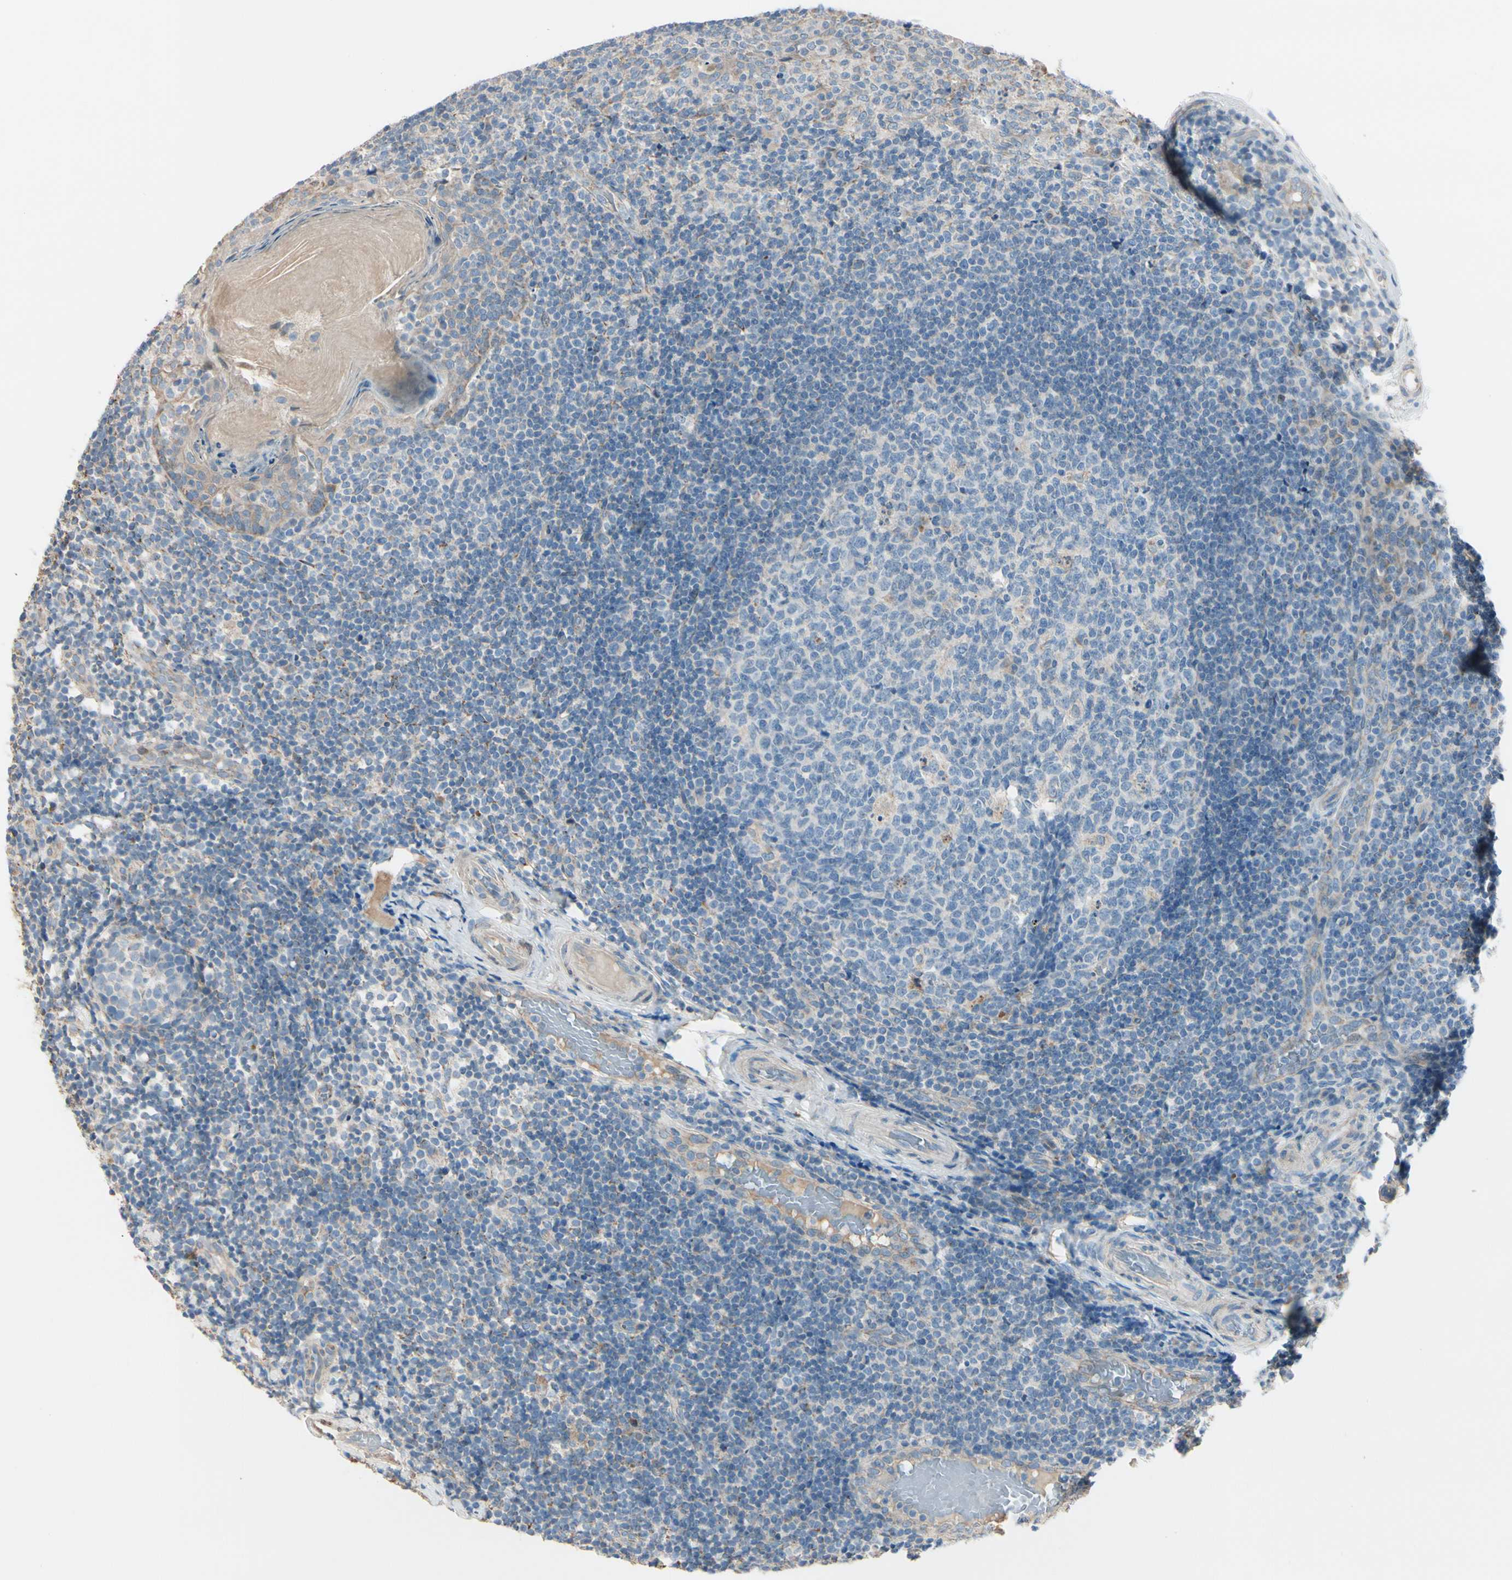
{"staining": {"intensity": "weak", "quantity": ">75%", "location": "cytoplasmic/membranous"}, "tissue": "tonsil", "cell_type": "Germinal center cells", "image_type": "normal", "snomed": [{"axis": "morphology", "description": "Normal tissue, NOS"}, {"axis": "topography", "description": "Tonsil"}], "caption": "Protein staining of benign tonsil reveals weak cytoplasmic/membranous expression in approximately >75% of germinal center cells.", "gene": "EPHA3", "patient": {"sex": "female", "age": 19}}